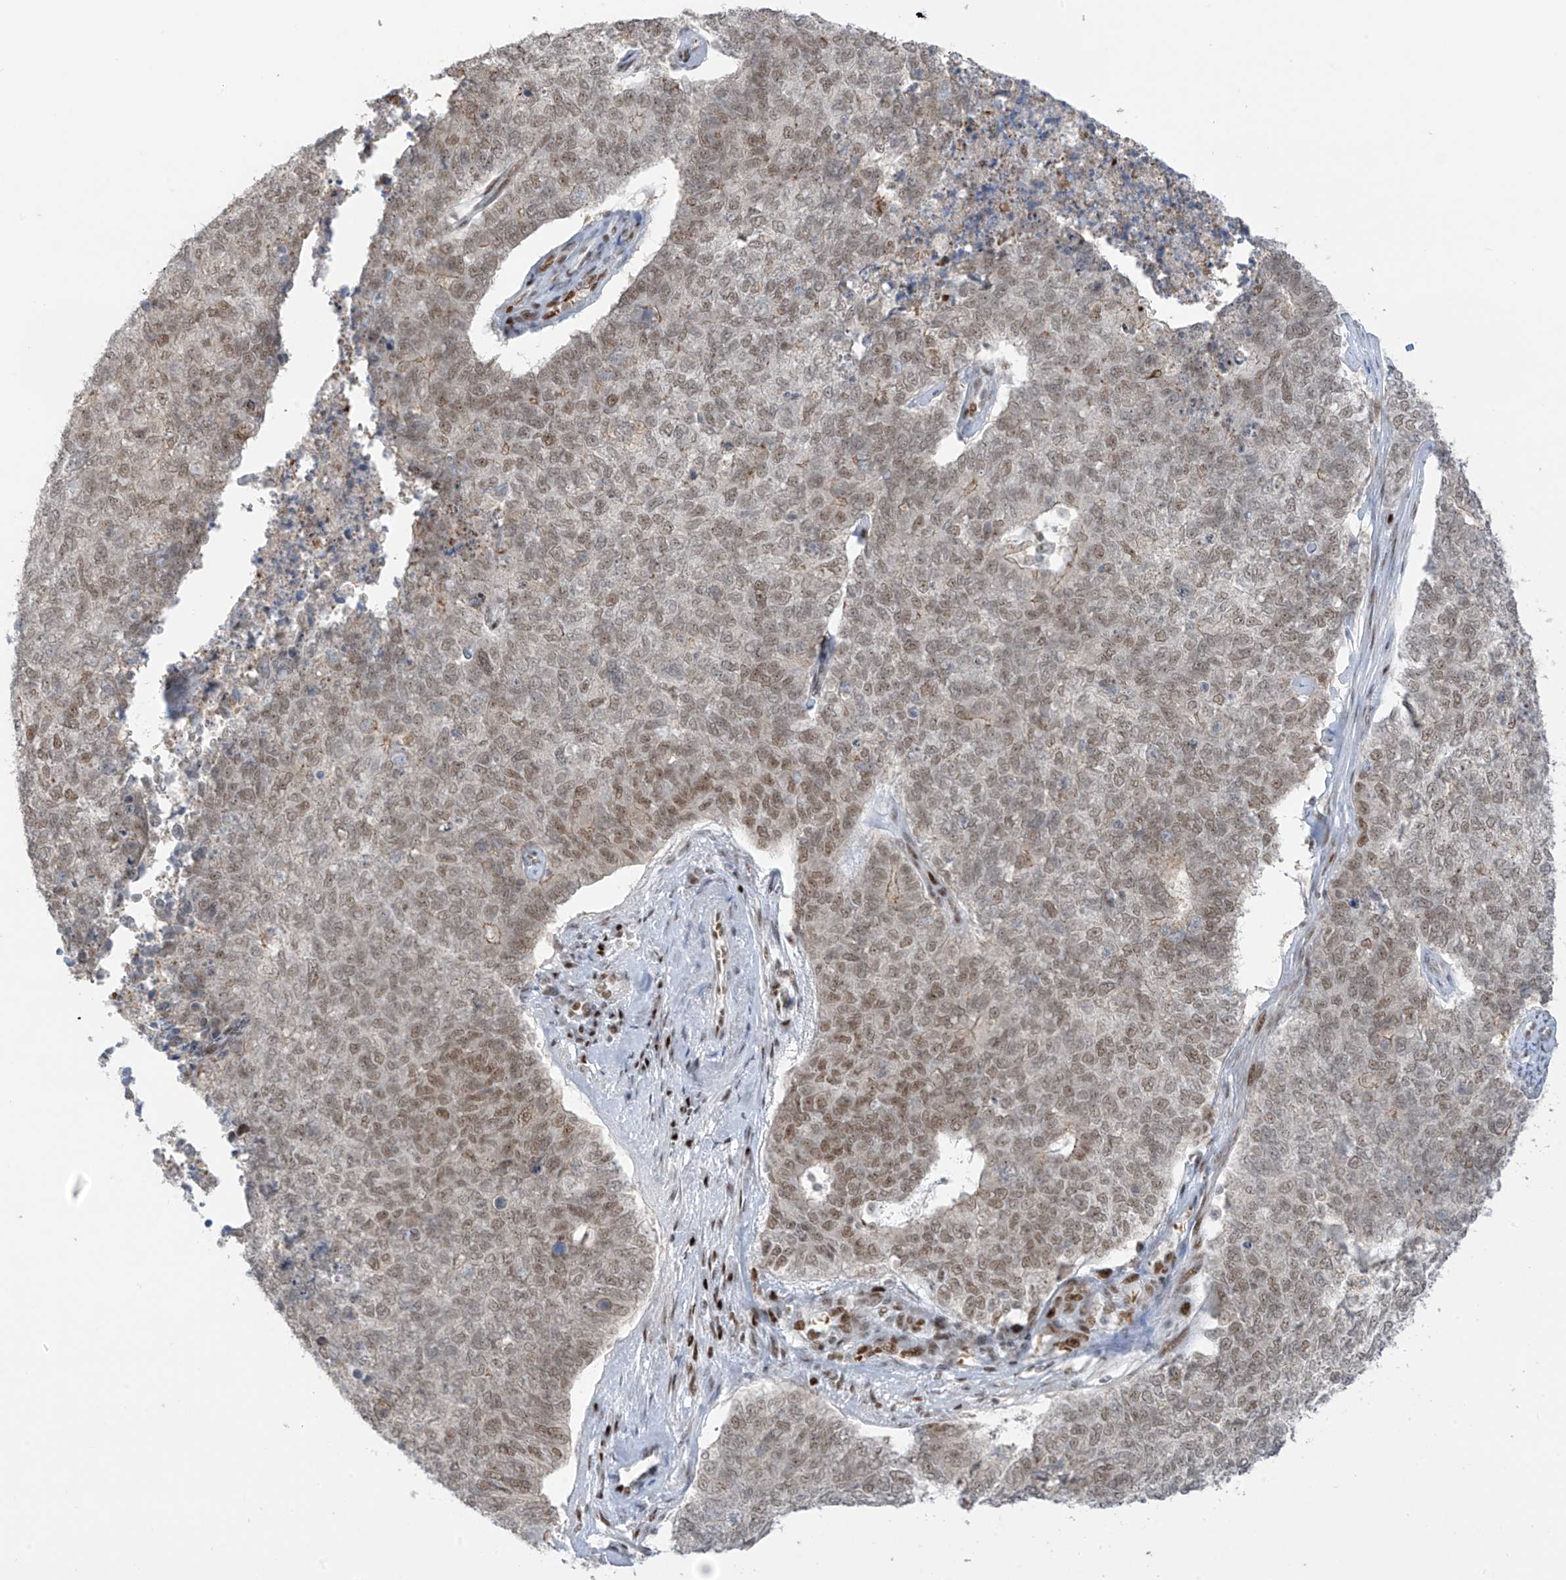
{"staining": {"intensity": "moderate", "quantity": ">75%", "location": "nuclear"}, "tissue": "cervical cancer", "cell_type": "Tumor cells", "image_type": "cancer", "snomed": [{"axis": "morphology", "description": "Squamous cell carcinoma, NOS"}, {"axis": "topography", "description": "Cervix"}], "caption": "Cervical cancer (squamous cell carcinoma) stained with DAB (3,3'-diaminobenzidine) immunohistochemistry (IHC) exhibits medium levels of moderate nuclear staining in approximately >75% of tumor cells.", "gene": "ZCWPW2", "patient": {"sex": "female", "age": 63}}